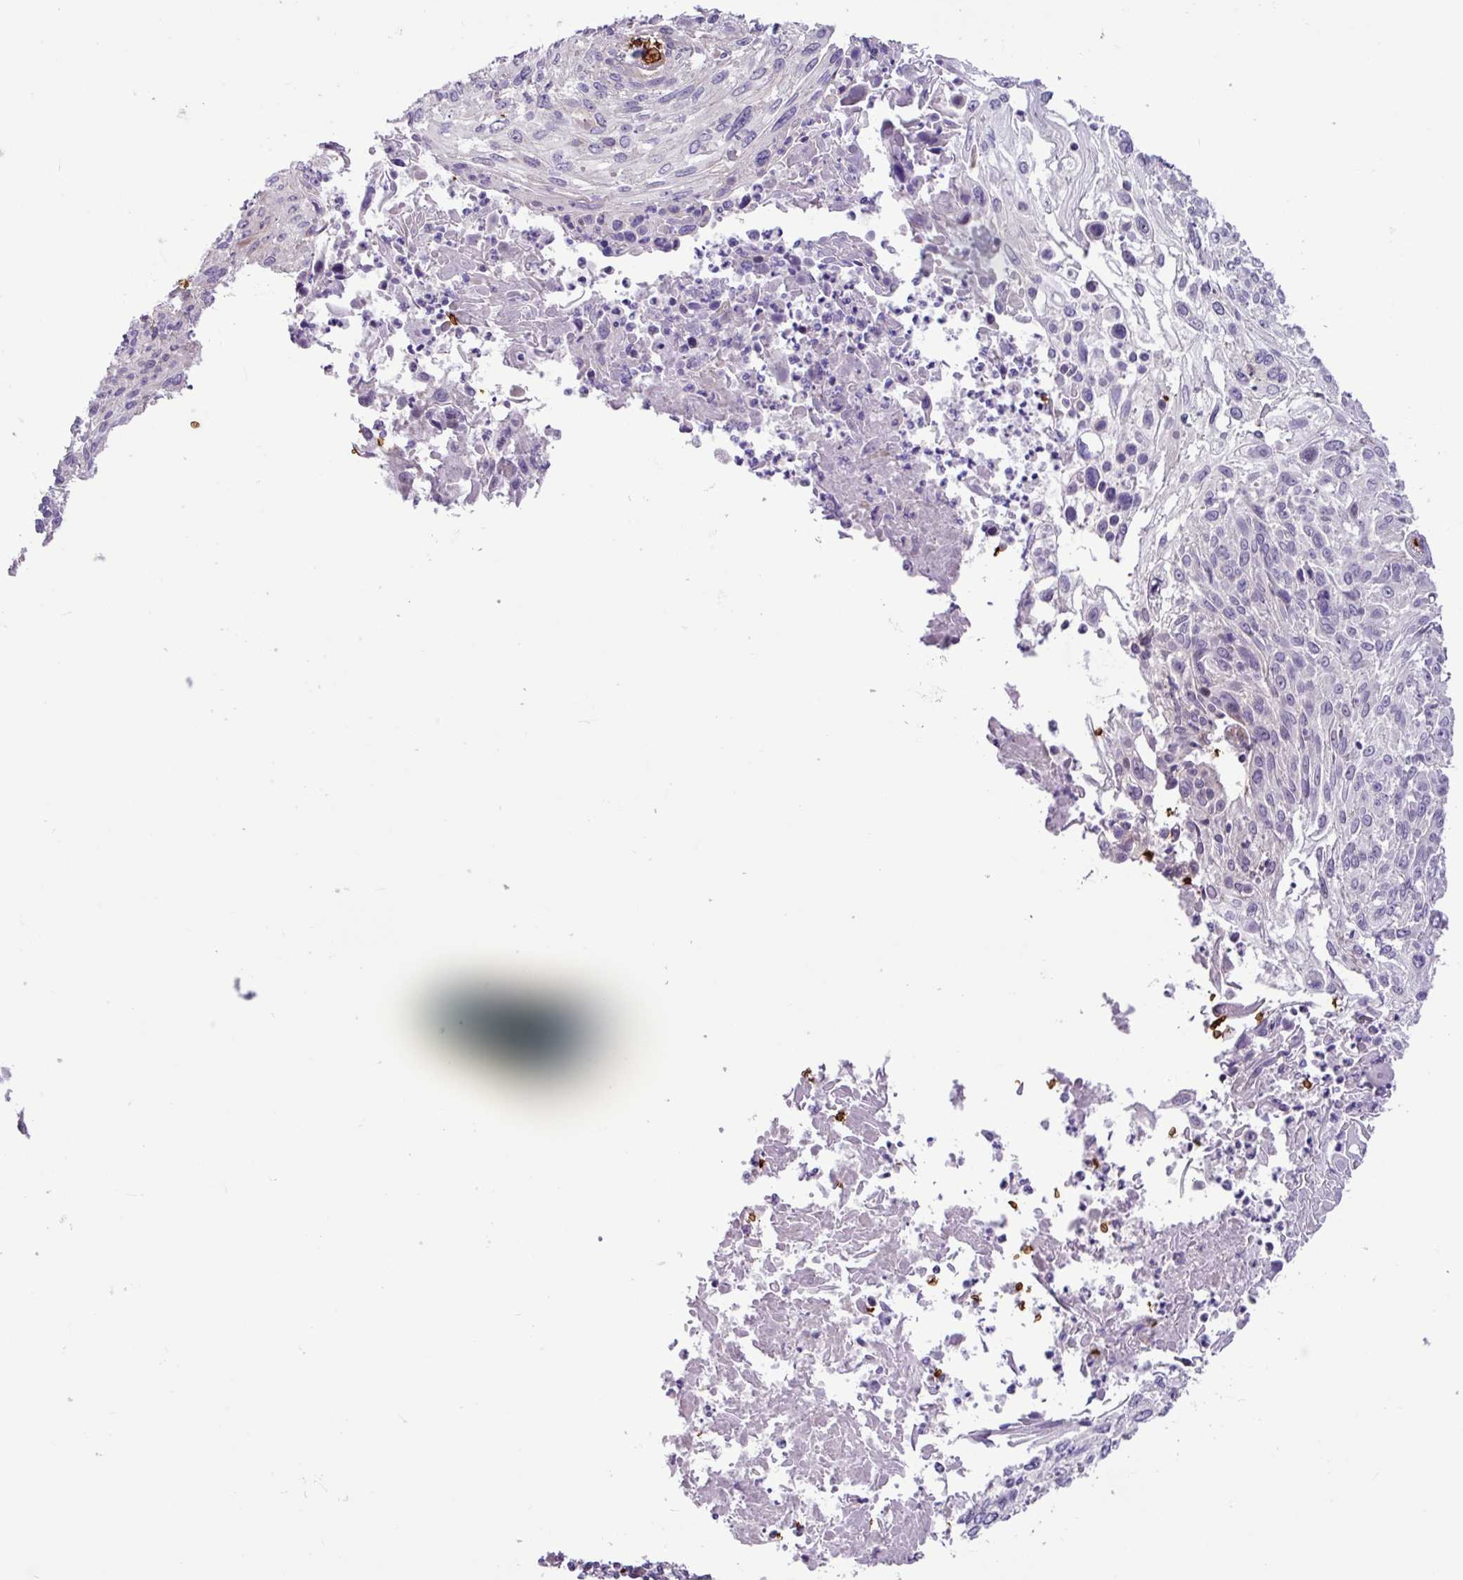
{"staining": {"intensity": "negative", "quantity": "none", "location": "none"}, "tissue": "cervical cancer", "cell_type": "Tumor cells", "image_type": "cancer", "snomed": [{"axis": "morphology", "description": "Squamous cell carcinoma, NOS"}, {"axis": "topography", "description": "Cervix"}], "caption": "IHC of cervical cancer reveals no positivity in tumor cells.", "gene": "RAD21L1", "patient": {"sex": "female", "age": 51}}